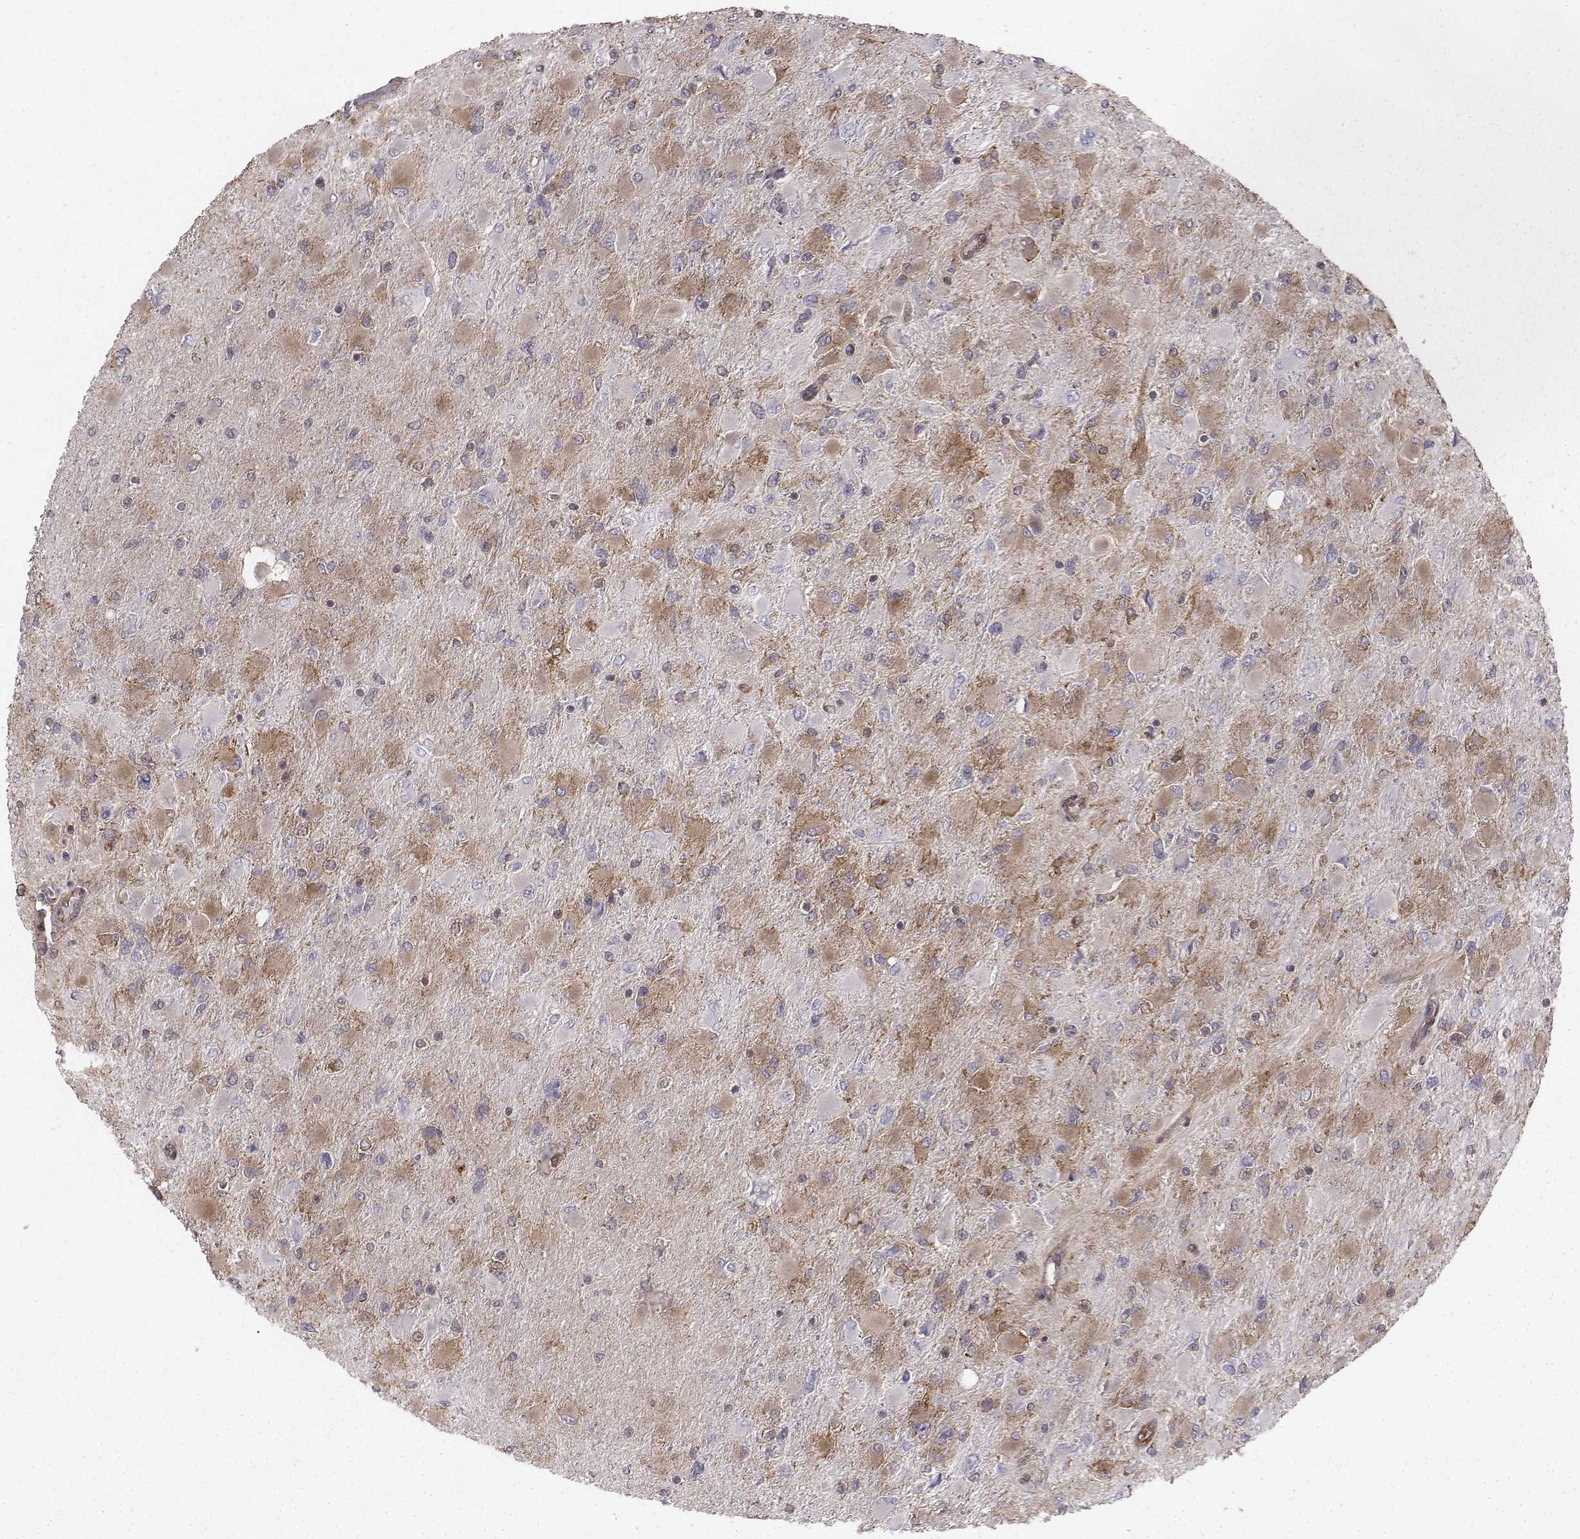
{"staining": {"intensity": "weak", "quantity": "25%-75%", "location": "cytoplasmic/membranous"}, "tissue": "glioma", "cell_type": "Tumor cells", "image_type": "cancer", "snomed": [{"axis": "morphology", "description": "Glioma, malignant, High grade"}, {"axis": "topography", "description": "Cerebral cortex"}], "caption": "A low amount of weak cytoplasmic/membranous positivity is present in about 25%-75% of tumor cells in malignant glioma (high-grade) tissue.", "gene": "TXLNA", "patient": {"sex": "female", "age": 36}}